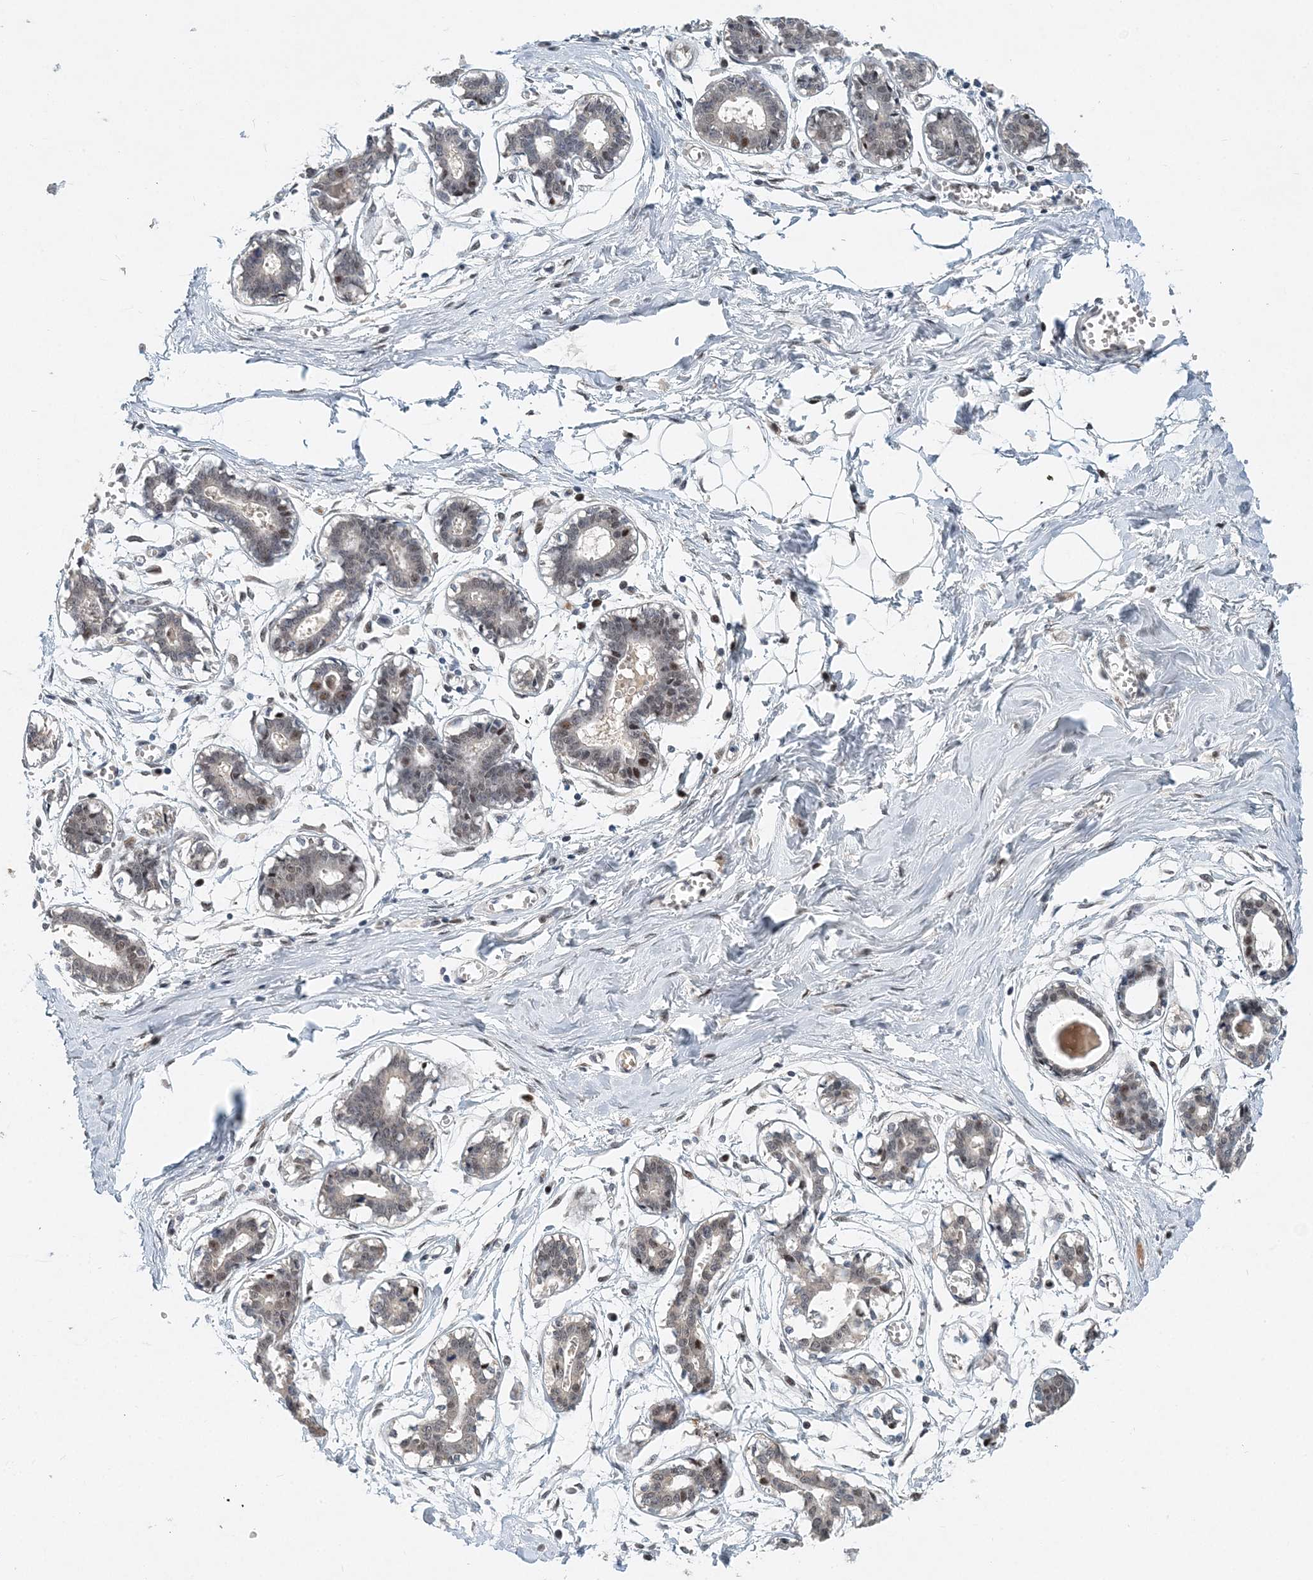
{"staining": {"intensity": "negative", "quantity": "none", "location": "none"}, "tissue": "breast", "cell_type": "Adipocytes", "image_type": "normal", "snomed": [{"axis": "morphology", "description": "Normal tissue, NOS"}, {"axis": "topography", "description": "Breast"}], "caption": "The immunohistochemistry (IHC) histopathology image has no significant staining in adipocytes of breast.", "gene": "KPNA4", "patient": {"sex": "female", "age": 27}}